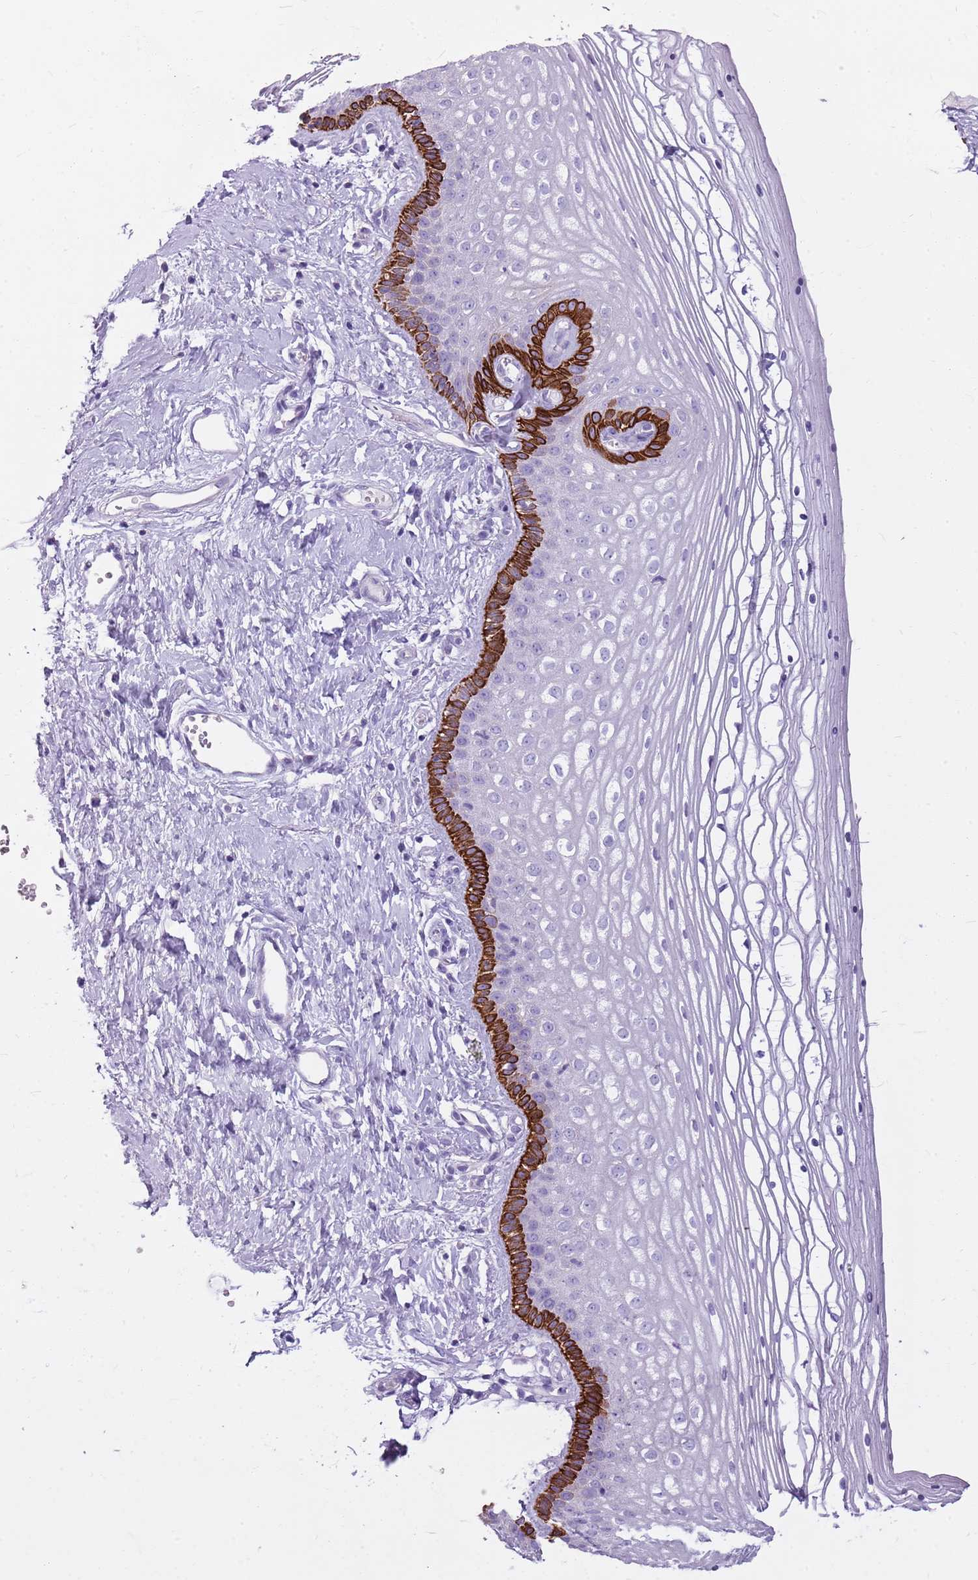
{"staining": {"intensity": "strong", "quantity": "<25%", "location": "cytoplasmic/membranous"}, "tissue": "vagina", "cell_type": "Squamous epithelial cells", "image_type": "normal", "snomed": [{"axis": "morphology", "description": "Normal tissue, NOS"}, {"axis": "topography", "description": "Vagina"}], "caption": "Vagina stained with DAB (3,3'-diaminobenzidine) IHC shows medium levels of strong cytoplasmic/membranous staining in approximately <25% of squamous epithelial cells.", "gene": "CNPPD1", "patient": {"sex": "female", "age": 46}}